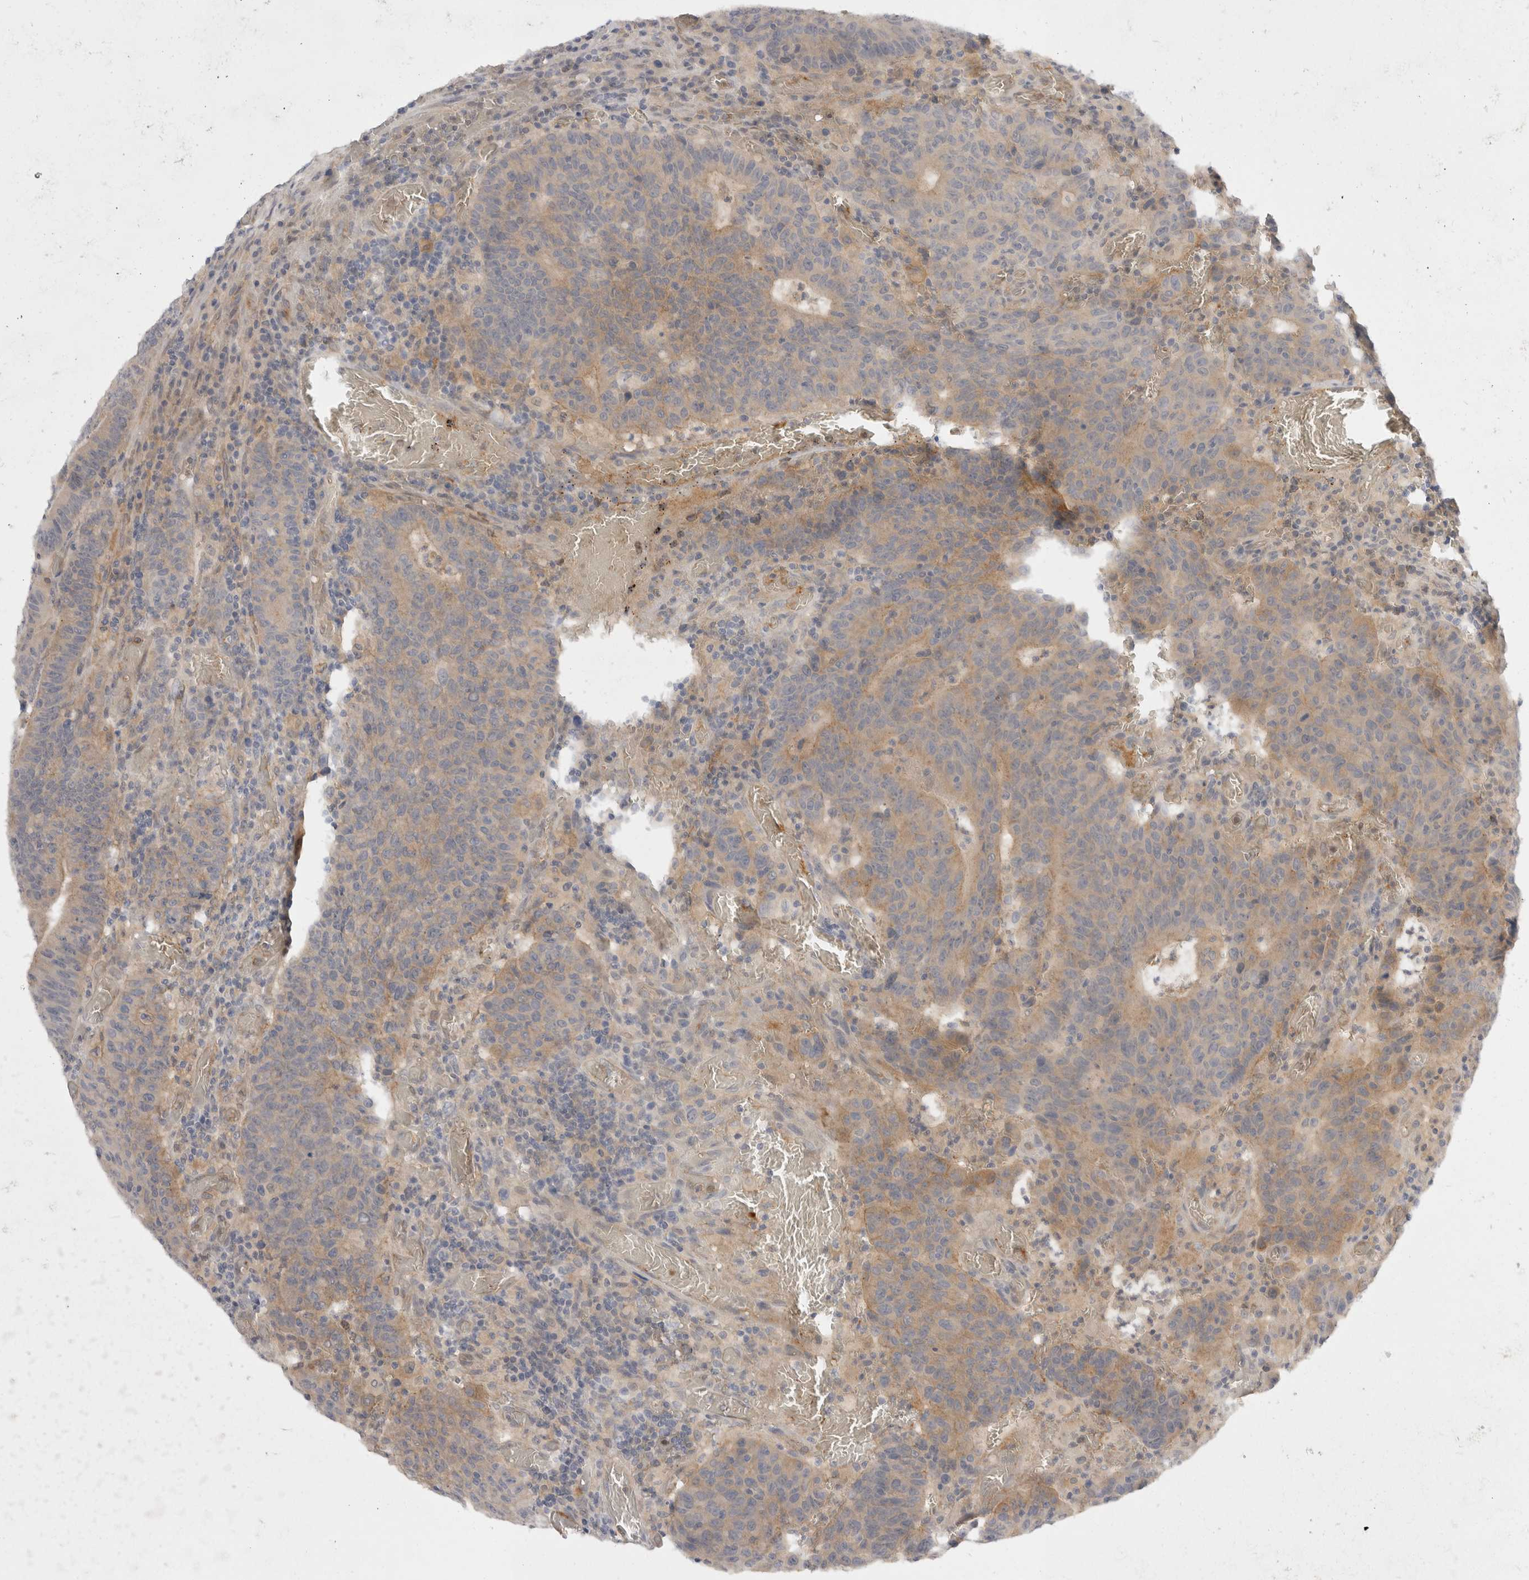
{"staining": {"intensity": "weak", "quantity": "25%-75%", "location": "cytoplasmic/membranous"}, "tissue": "colorectal cancer", "cell_type": "Tumor cells", "image_type": "cancer", "snomed": [{"axis": "morphology", "description": "Adenocarcinoma, NOS"}, {"axis": "topography", "description": "Colon"}], "caption": "Protein expression analysis of adenocarcinoma (colorectal) reveals weak cytoplasmic/membranous expression in approximately 25%-75% of tumor cells.", "gene": "TOM1L2", "patient": {"sex": "female", "age": 75}}